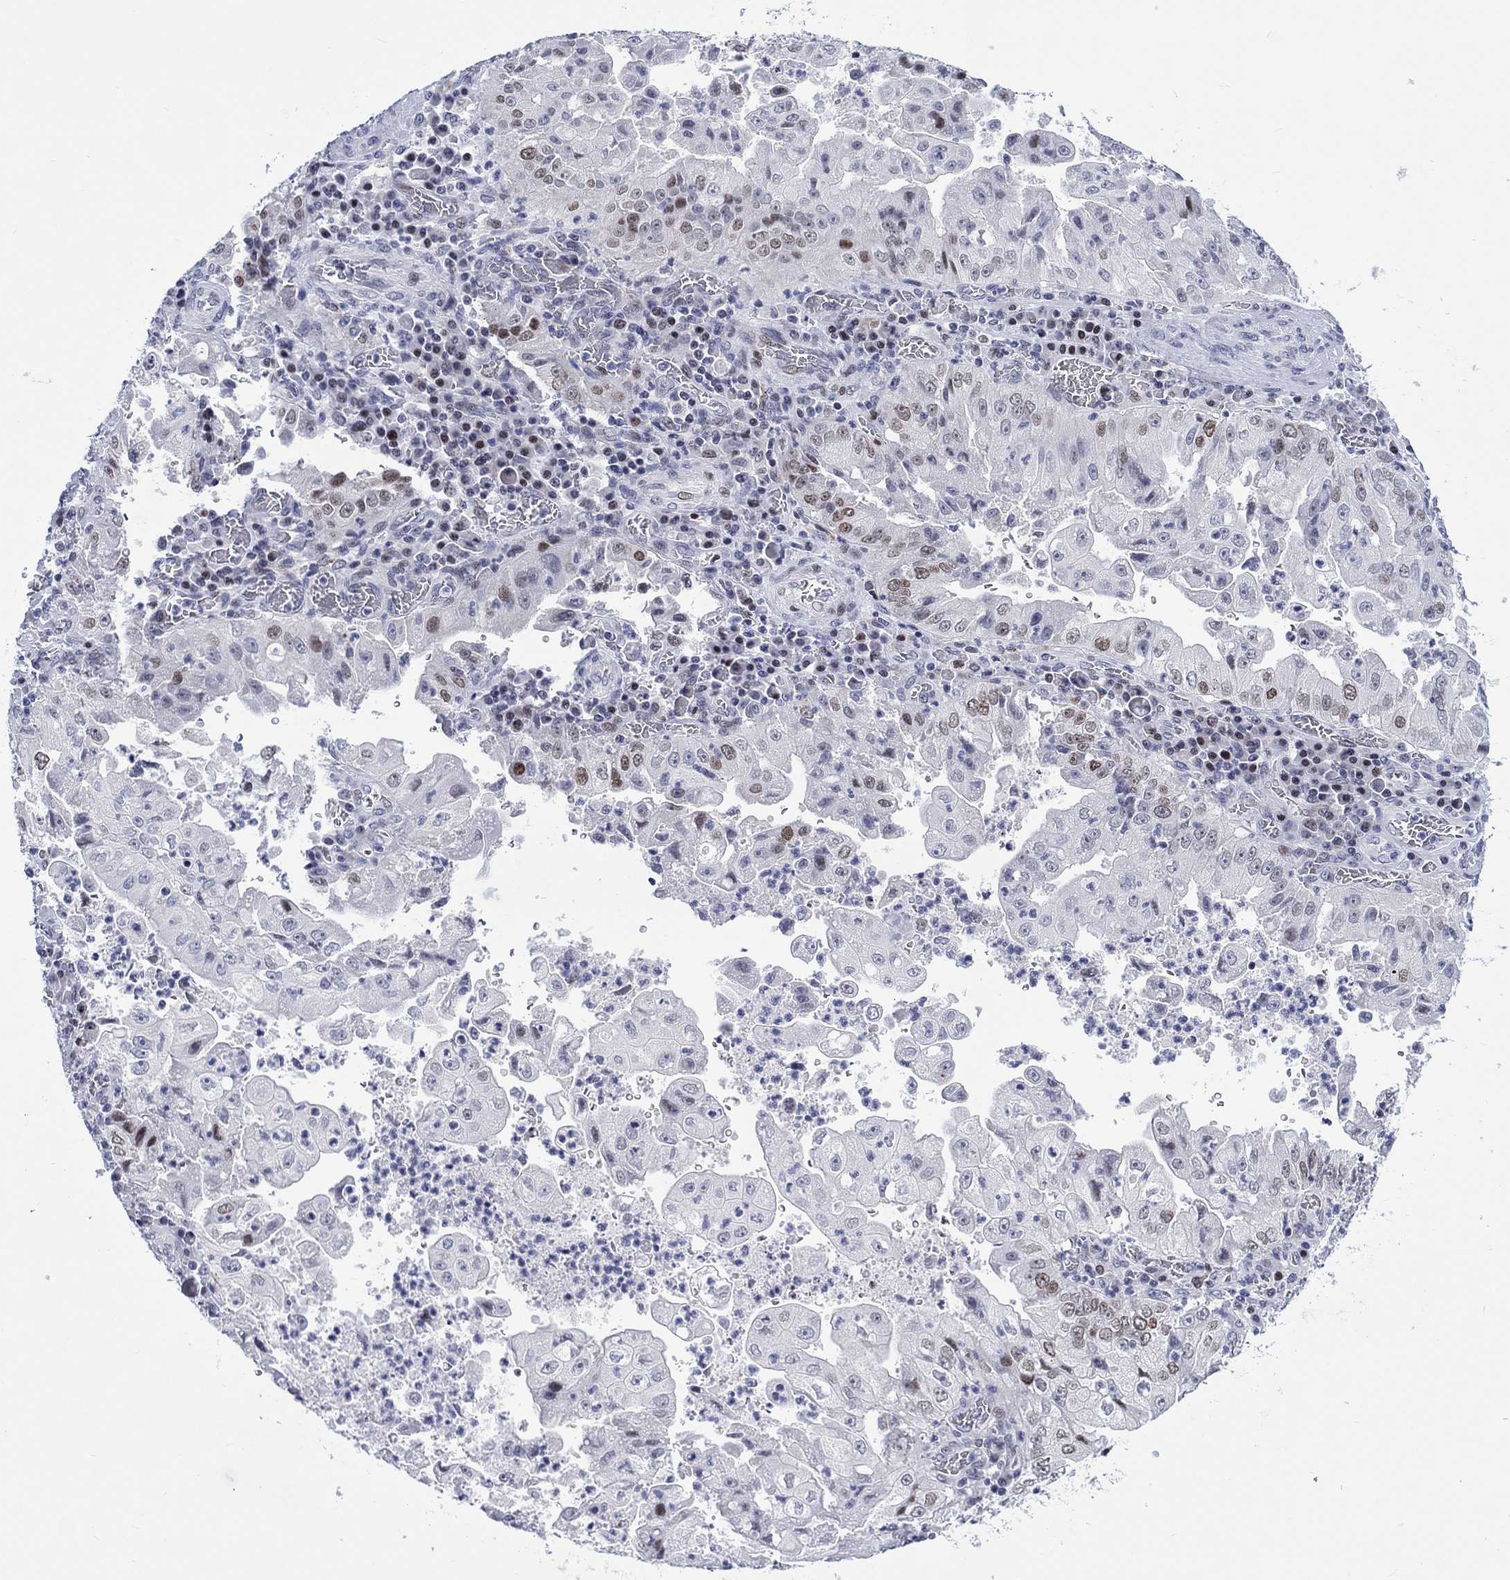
{"staining": {"intensity": "moderate", "quantity": "<25%", "location": "nuclear"}, "tissue": "stomach cancer", "cell_type": "Tumor cells", "image_type": "cancer", "snomed": [{"axis": "morphology", "description": "Adenocarcinoma, NOS"}, {"axis": "topography", "description": "Stomach"}], "caption": "This image exhibits immunohistochemistry staining of stomach cancer, with low moderate nuclear expression in about <25% of tumor cells.", "gene": "CDCA2", "patient": {"sex": "male", "age": 76}}